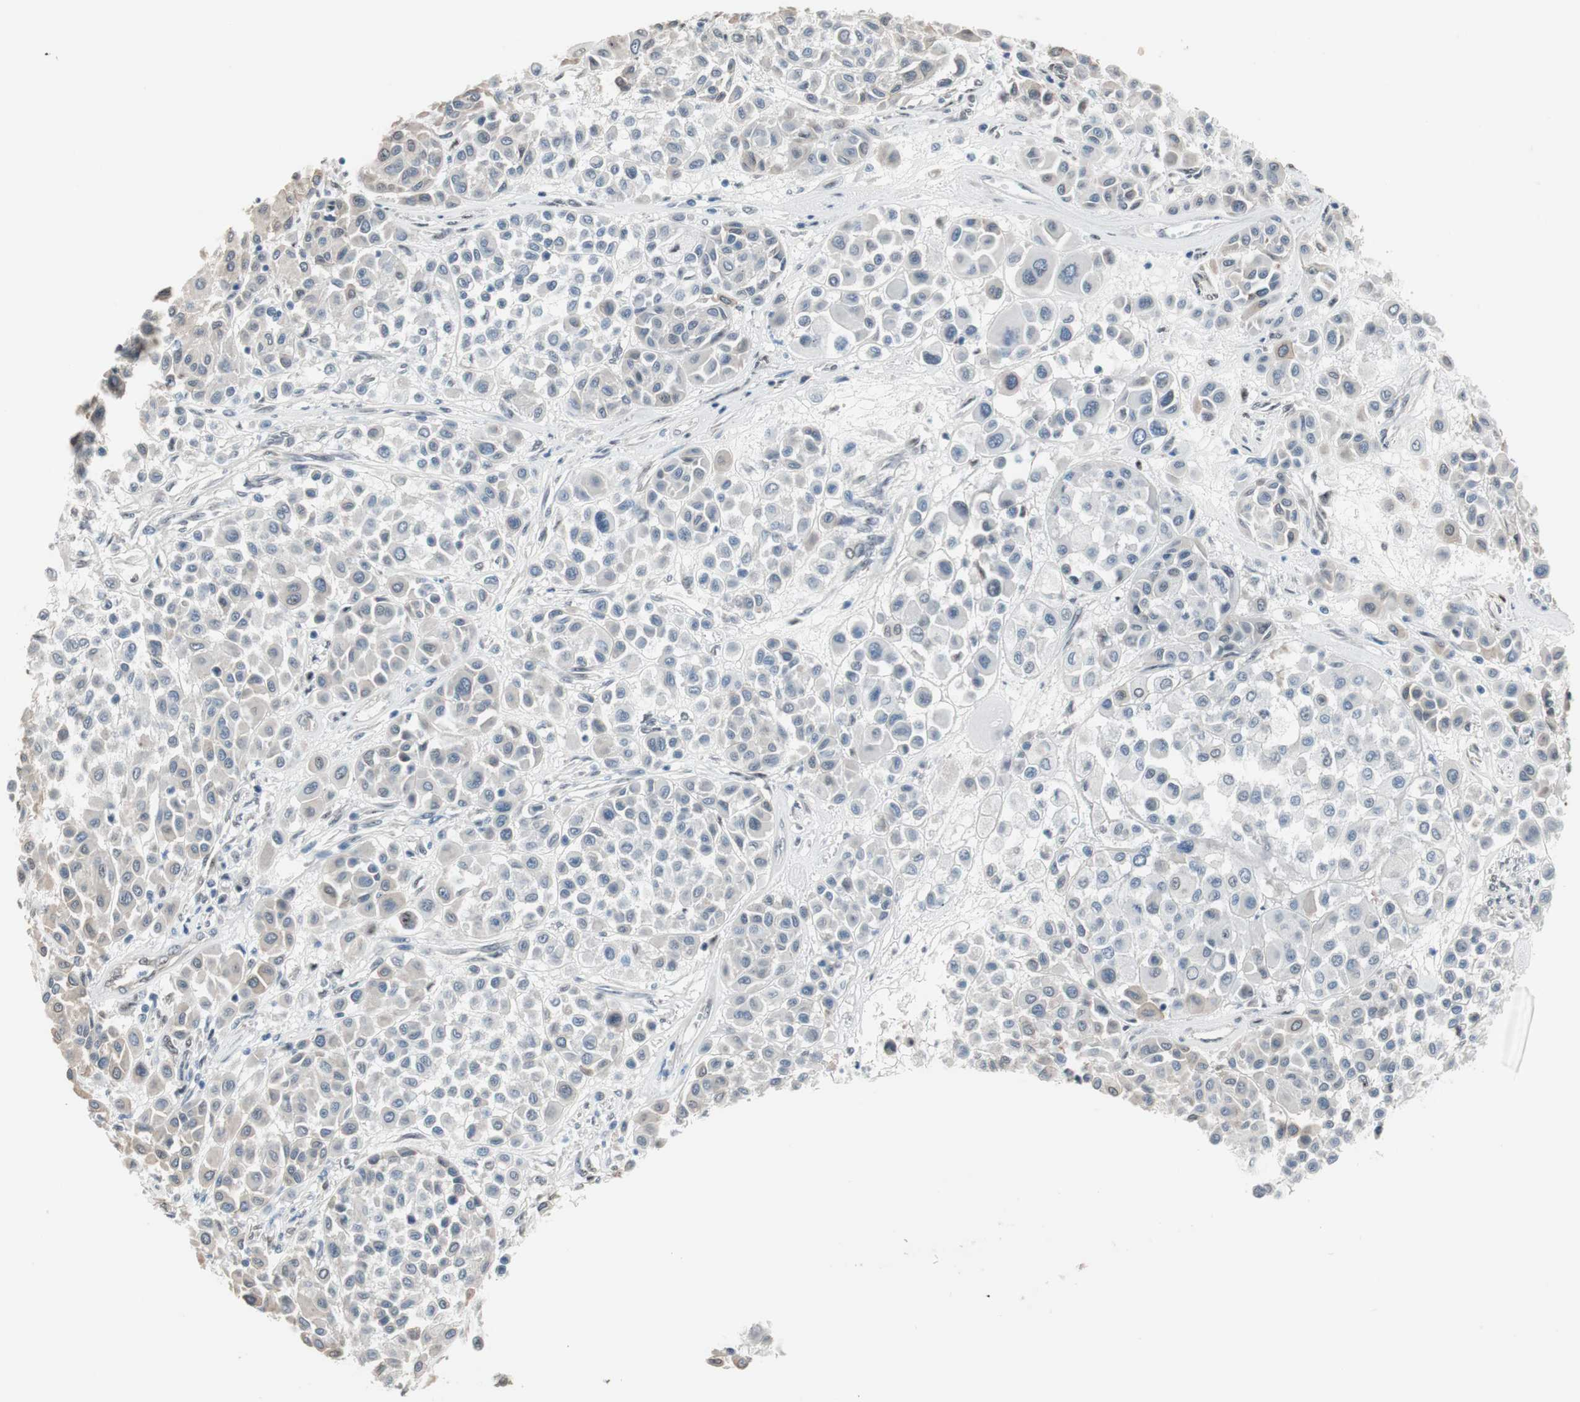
{"staining": {"intensity": "weak", "quantity": "<25%", "location": "cytoplasmic/membranous"}, "tissue": "melanoma", "cell_type": "Tumor cells", "image_type": "cancer", "snomed": [{"axis": "morphology", "description": "Malignant melanoma, Metastatic site"}, {"axis": "topography", "description": "Soft tissue"}], "caption": "This image is of melanoma stained with IHC to label a protein in brown with the nuclei are counter-stained blue. There is no positivity in tumor cells.", "gene": "PML", "patient": {"sex": "male", "age": 41}}